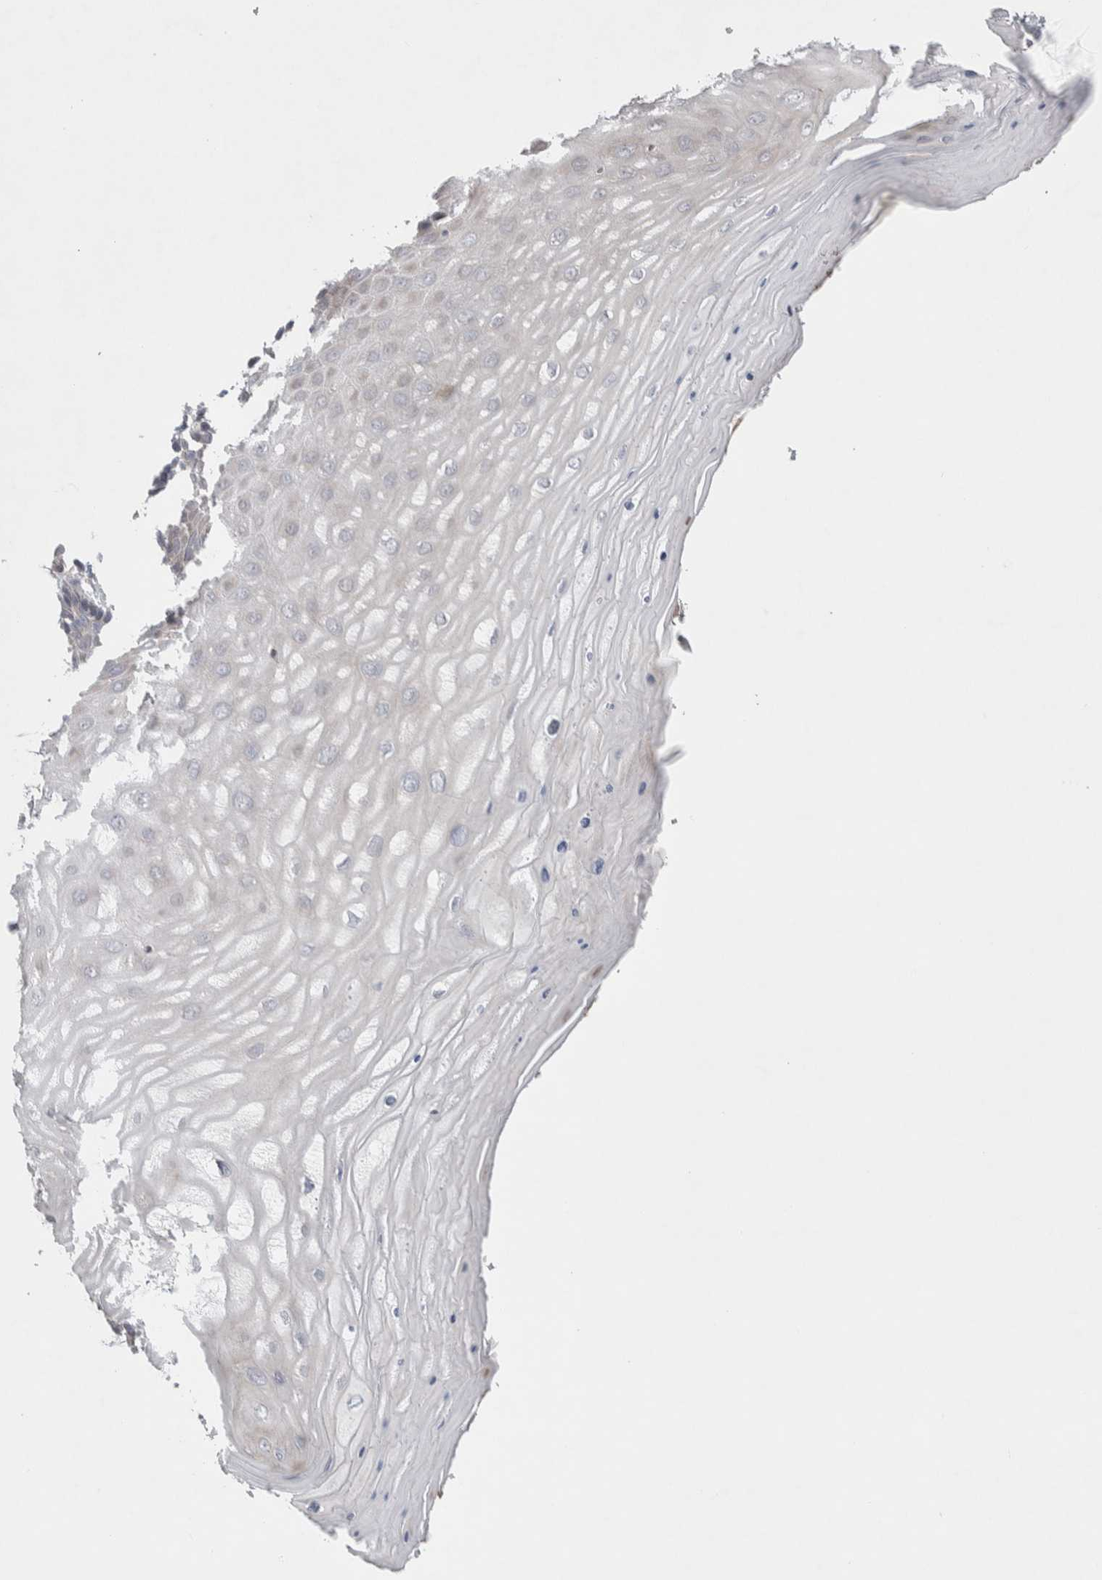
{"staining": {"intensity": "weak", "quantity": "25%-75%", "location": "cytoplasmic/membranous"}, "tissue": "cervix", "cell_type": "Glandular cells", "image_type": "normal", "snomed": [{"axis": "morphology", "description": "Normal tissue, NOS"}, {"axis": "topography", "description": "Cervix"}], "caption": "Protein staining exhibits weak cytoplasmic/membranous expression in about 25%-75% of glandular cells in unremarkable cervix.", "gene": "ADCY8", "patient": {"sex": "female", "age": 55}}